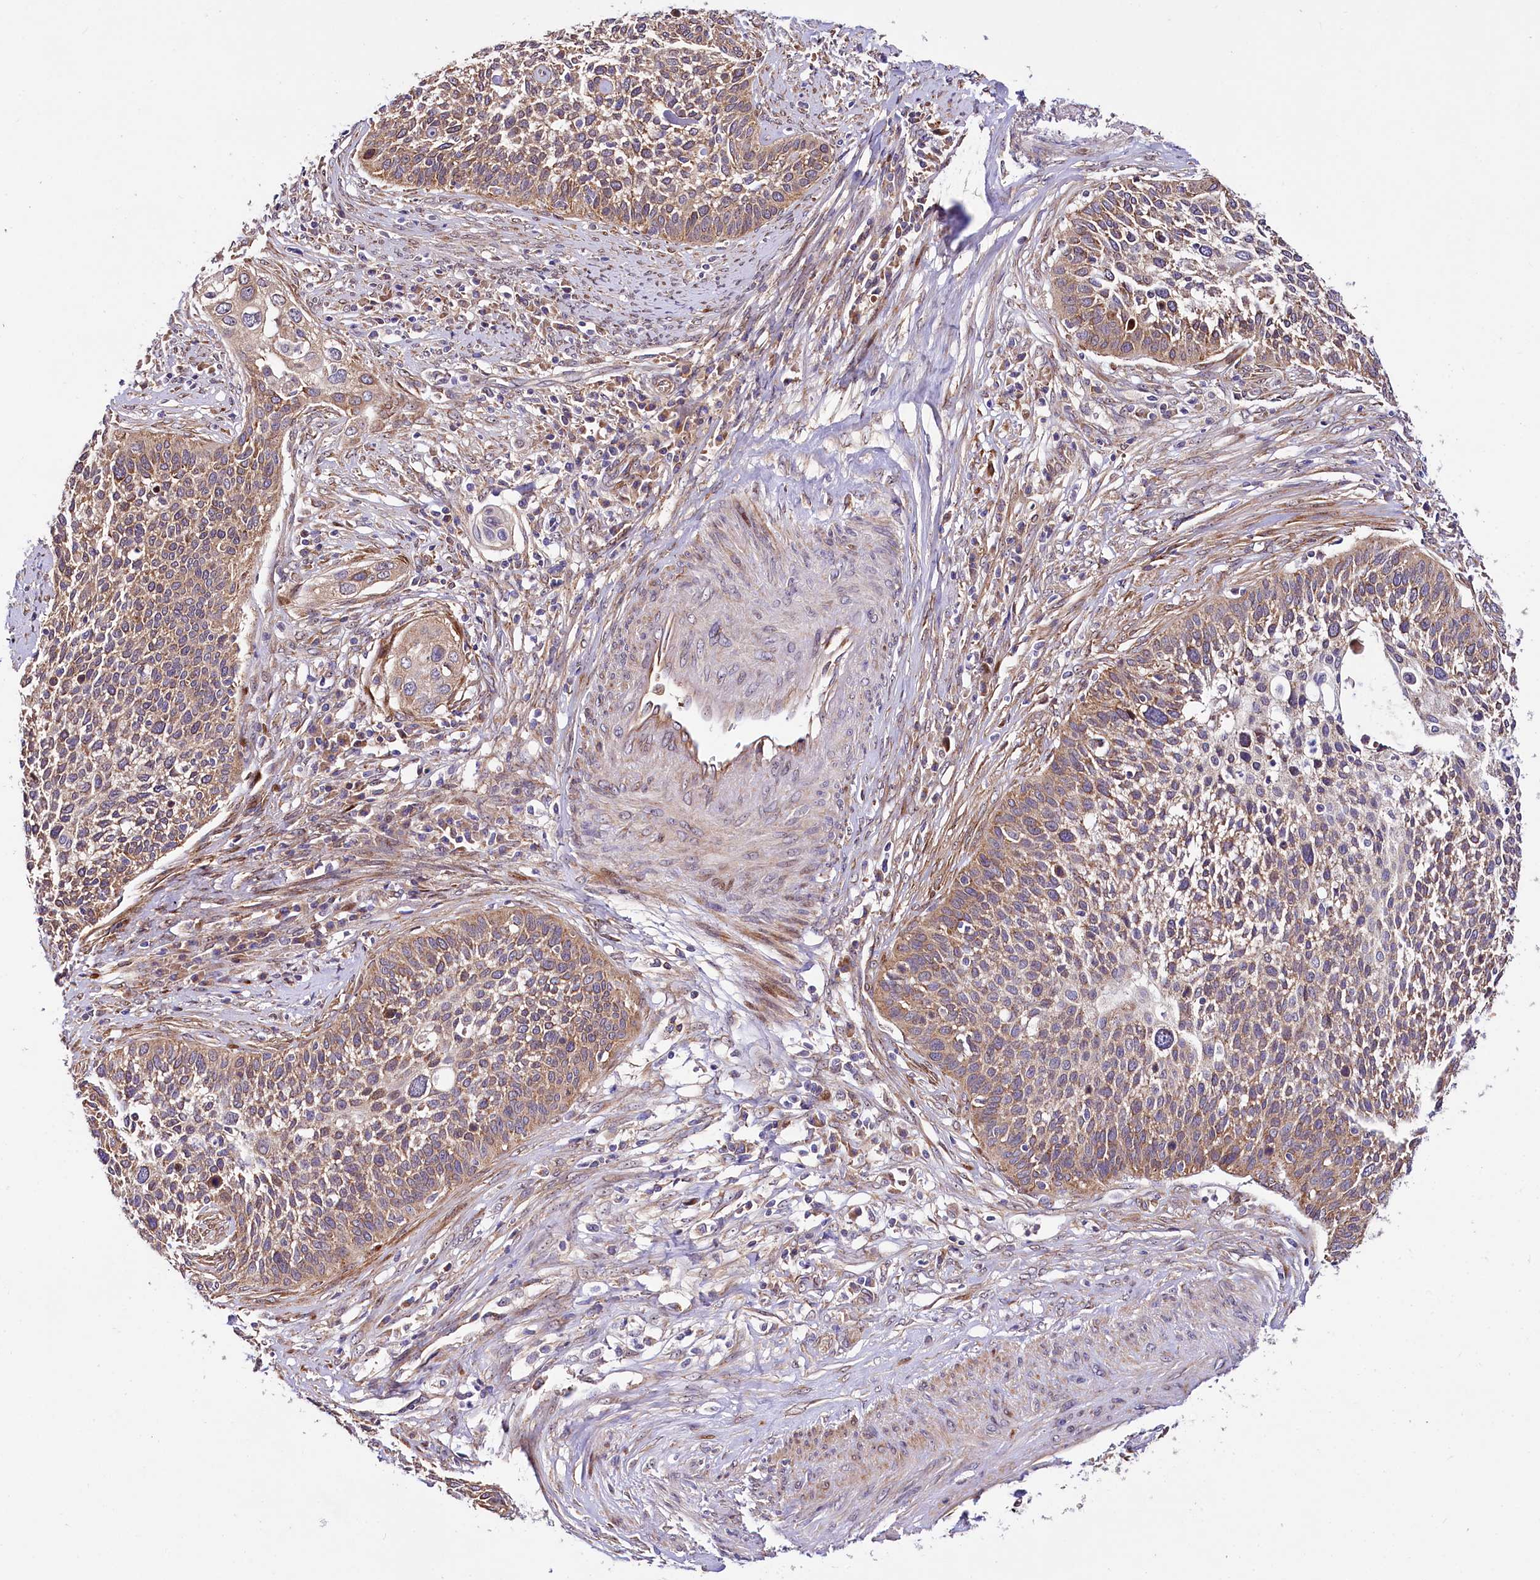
{"staining": {"intensity": "moderate", "quantity": ">75%", "location": "cytoplasmic/membranous"}, "tissue": "cervical cancer", "cell_type": "Tumor cells", "image_type": "cancer", "snomed": [{"axis": "morphology", "description": "Squamous cell carcinoma, NOS"}, {"axis": "topography", "description": "Cervix"}], "caption": "Immunohistochemistry (DAB) staining of cervical cancer (squamous cell carcinoma) demonstrates moderate cytoplasmic/membranous protein expression in about >75% of tumor cells.", "gene": "PDZRN3", "patient": {"sex": "female", "age": 34}}